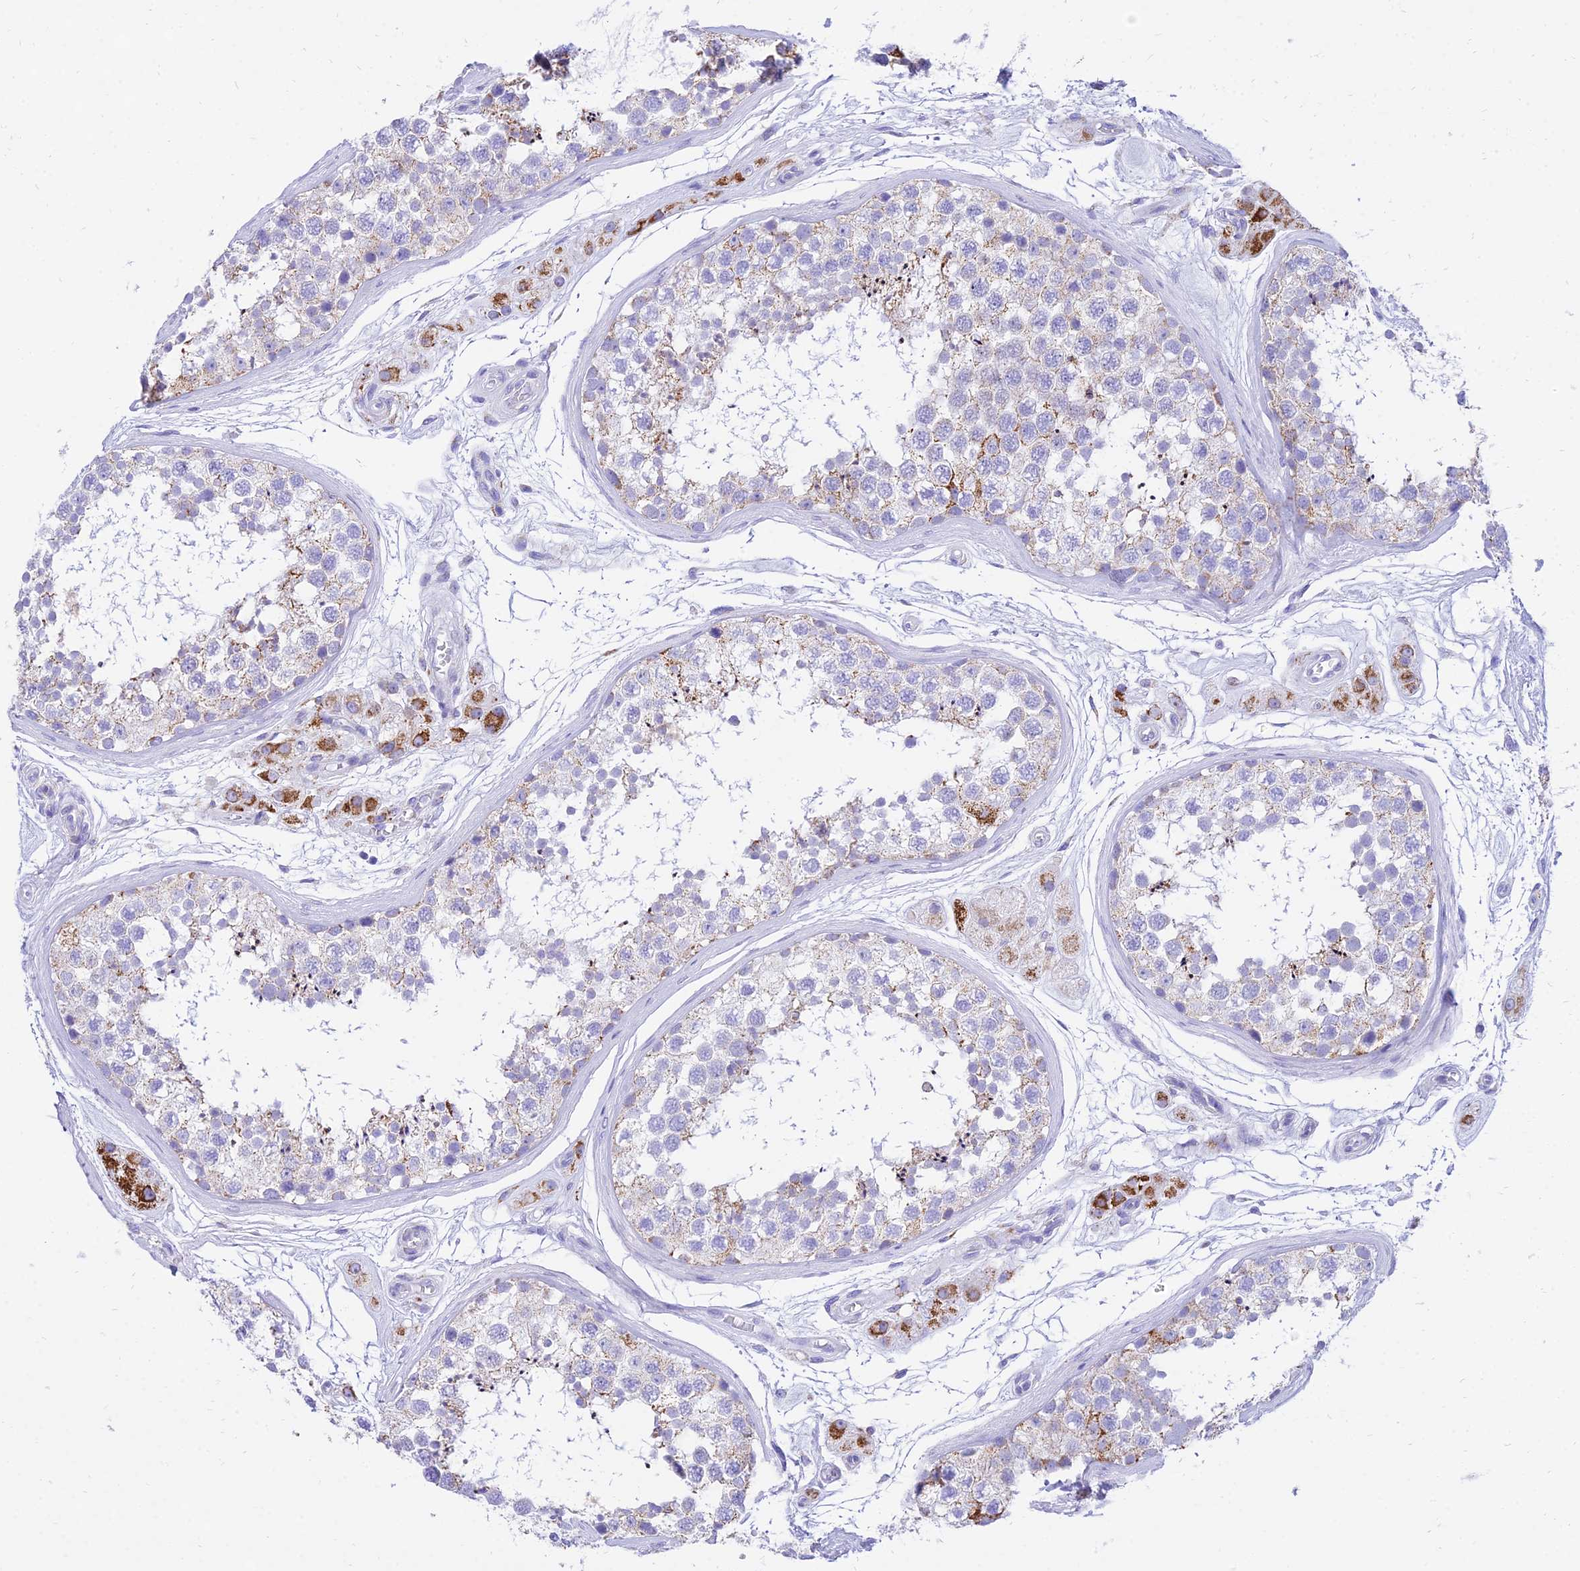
{"staining": {"intensity": "moderate", "quantity": "25%-75%", "location": "cytoplasmic/membranous"}, "tissue": "testis", "cell_type": "Cells in seminiferous ducts", "image_type": "normal", "snomed": [{"axis": "morphology", "description": "Normal tissue, NOS"}, {"axis": "topography", "description": "Testis"}], "caption": "Immunohistochemistry (IHC) histopathology image of unremarkable testis: testis stained using immunohistochemistry reveals medium levels of moderate protein expression localized specifically in the cytoplasmic/membranous of cells in seminiferous ducts, appearing as a cytoplasmic/membranous brown color.", "gene": "PKN3", "patient": {"sex": "male", "age": 56}}